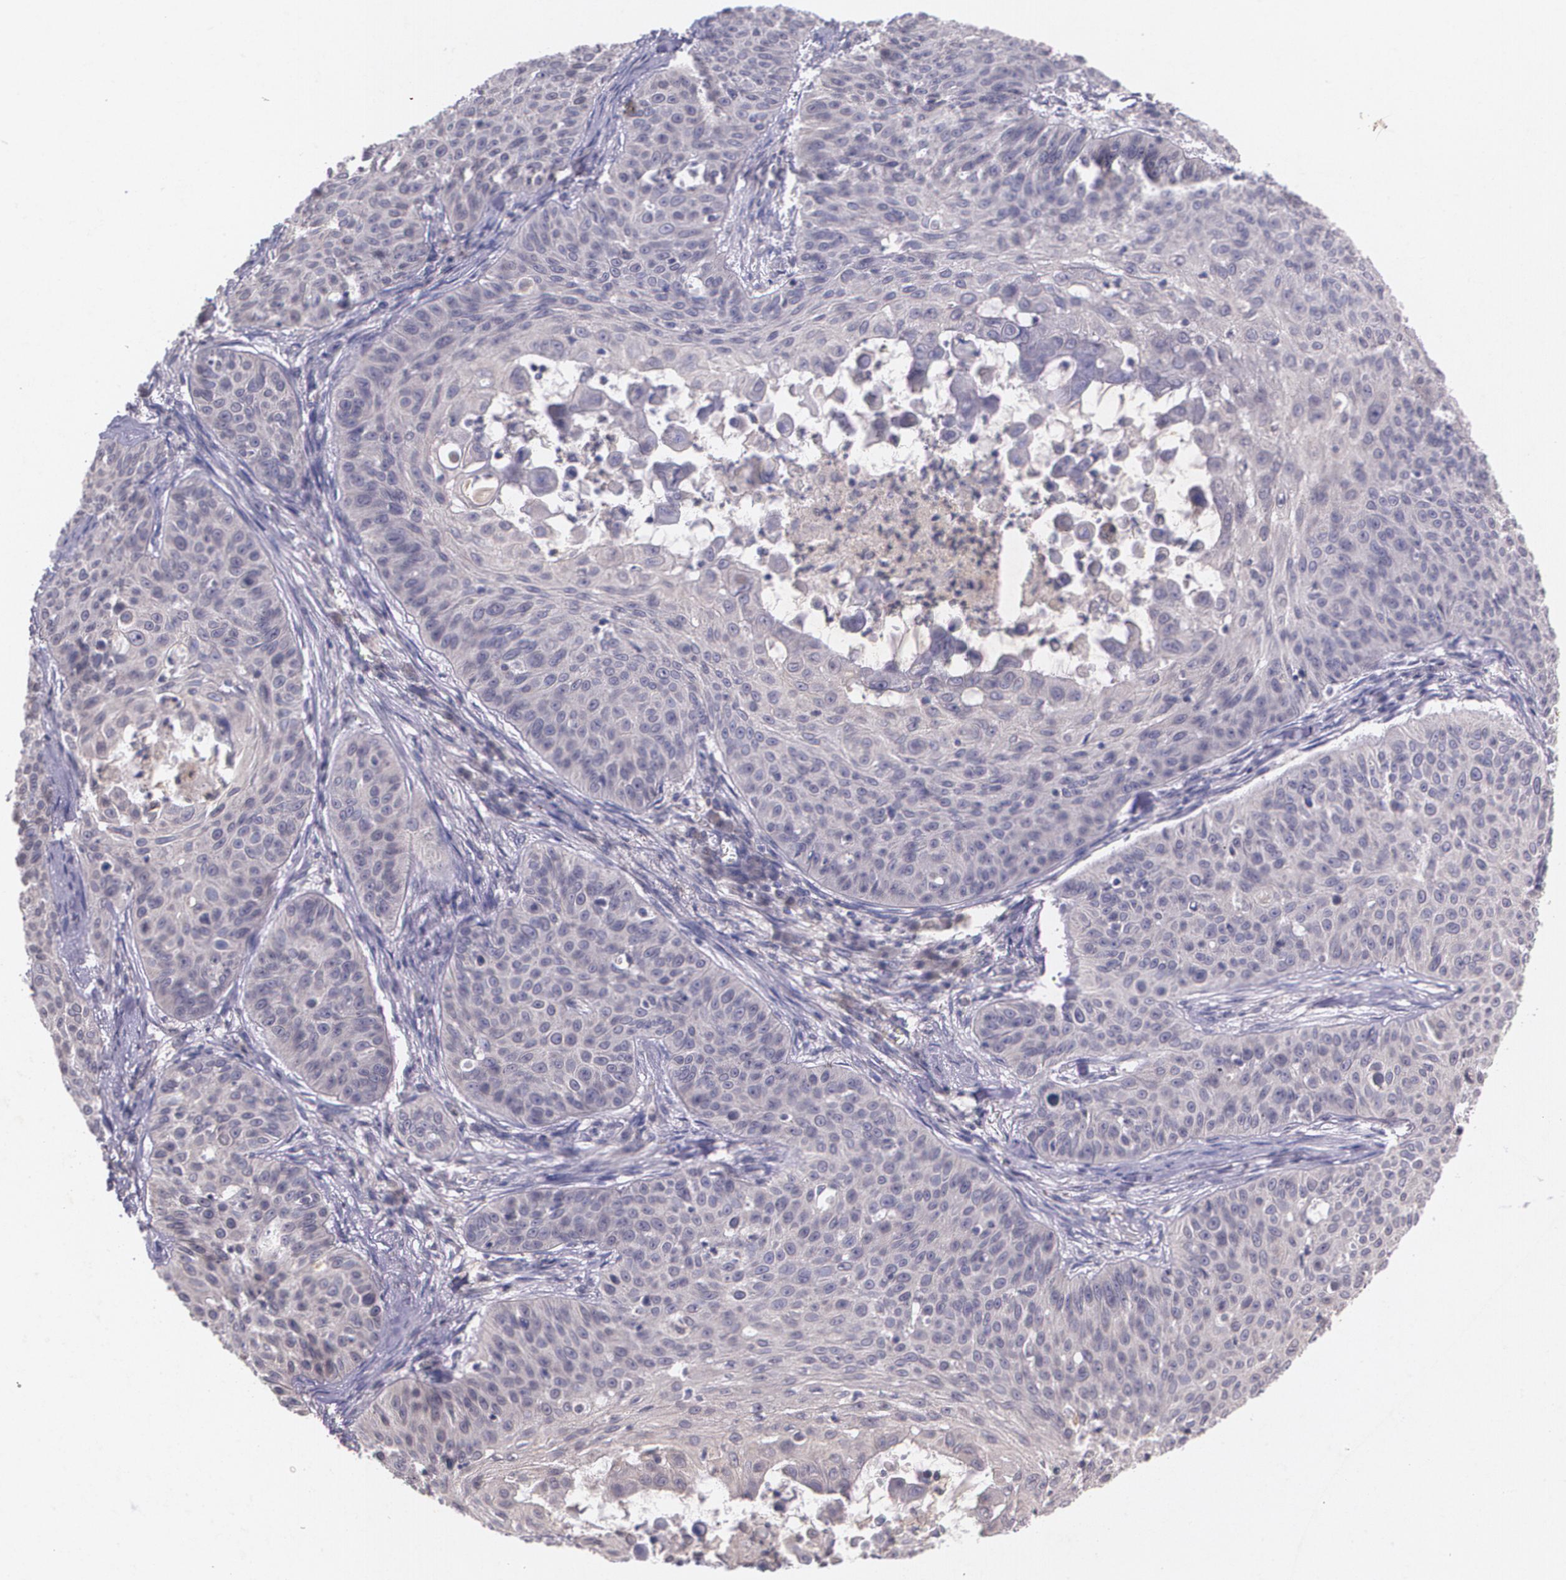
{"staining": {"intensity": "weak", "quantity": ">75%", "location": "cytoplasmic/membranous"}, "tissue": "skin cancer", "cell_type": "Tumor cells", "image_type": "cancer", "snomed": [{"axis": "morphology", "description": "Squamous cell carcinoma, NOS"}, {"axis": "topography", "description": "Skin"}], "caption": "Skin cancer (squamous cell carcinoma) stained with a brown dye demonstrates weak cytoplasmic/membranous positive positivity in approximately >75% of tumor cells.", "gene": "TM4SF1", "patient": {"sex": "male", "age": 82}}